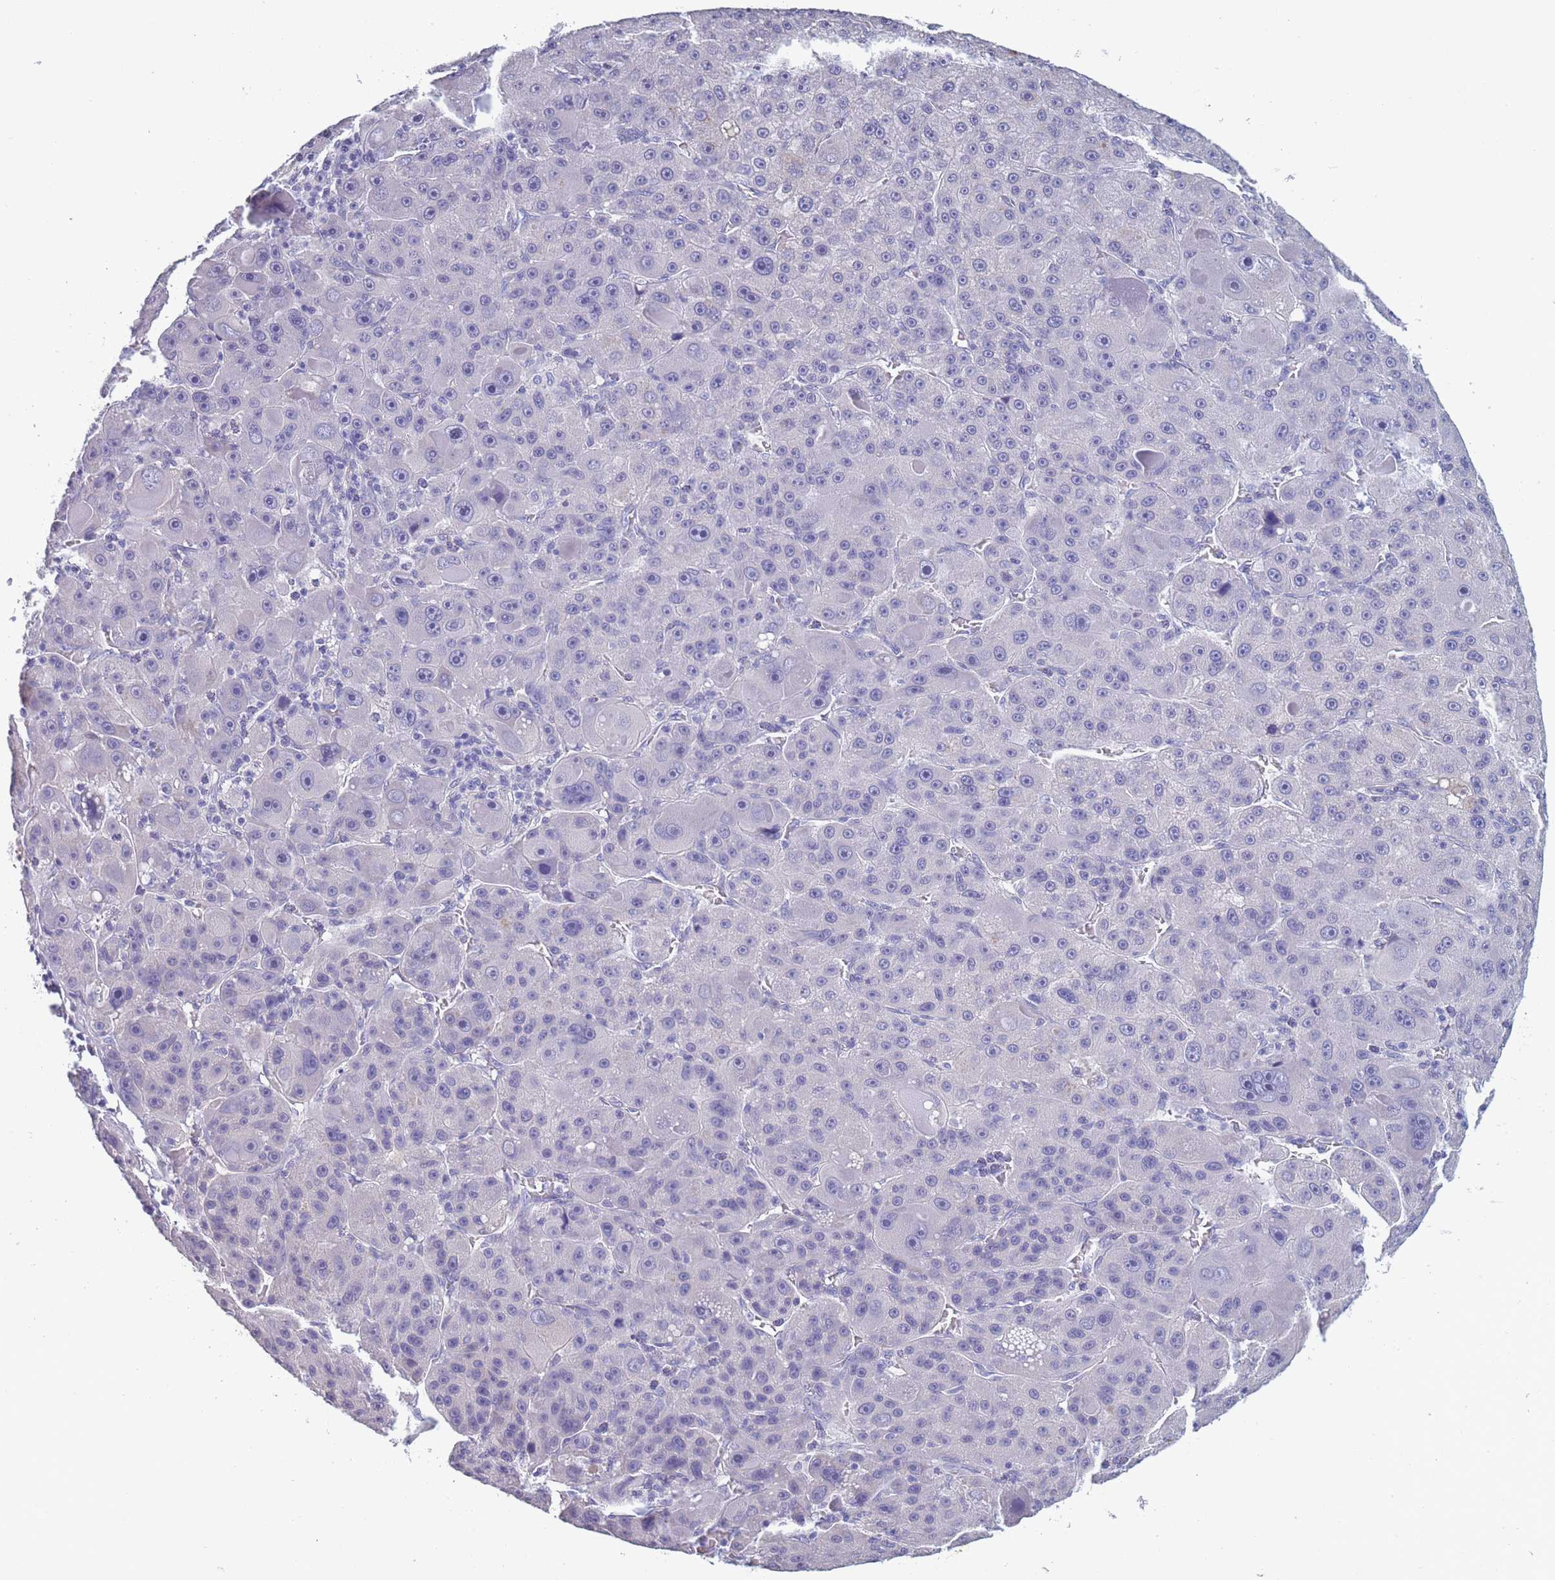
{"staining": {"intensity": "negative", "quantity": "none", "location": "none"}, "tissue": "liver cancer", "cell_type": "Tumor cells", "image_type": "cancer", "snomed": [{"axis": "morphology", "description": "Carcinoma, Hepatocellular, NOS"}, {"axis": "topography", "description": "Liver"}], "caption": "Immunohistochemical staining of human liver cancer (hepatocellular carcinoma) displays no significant staining in tumor cells.", "gene": "OR4C5", "patient": {"sex": "male", "age": 76}}